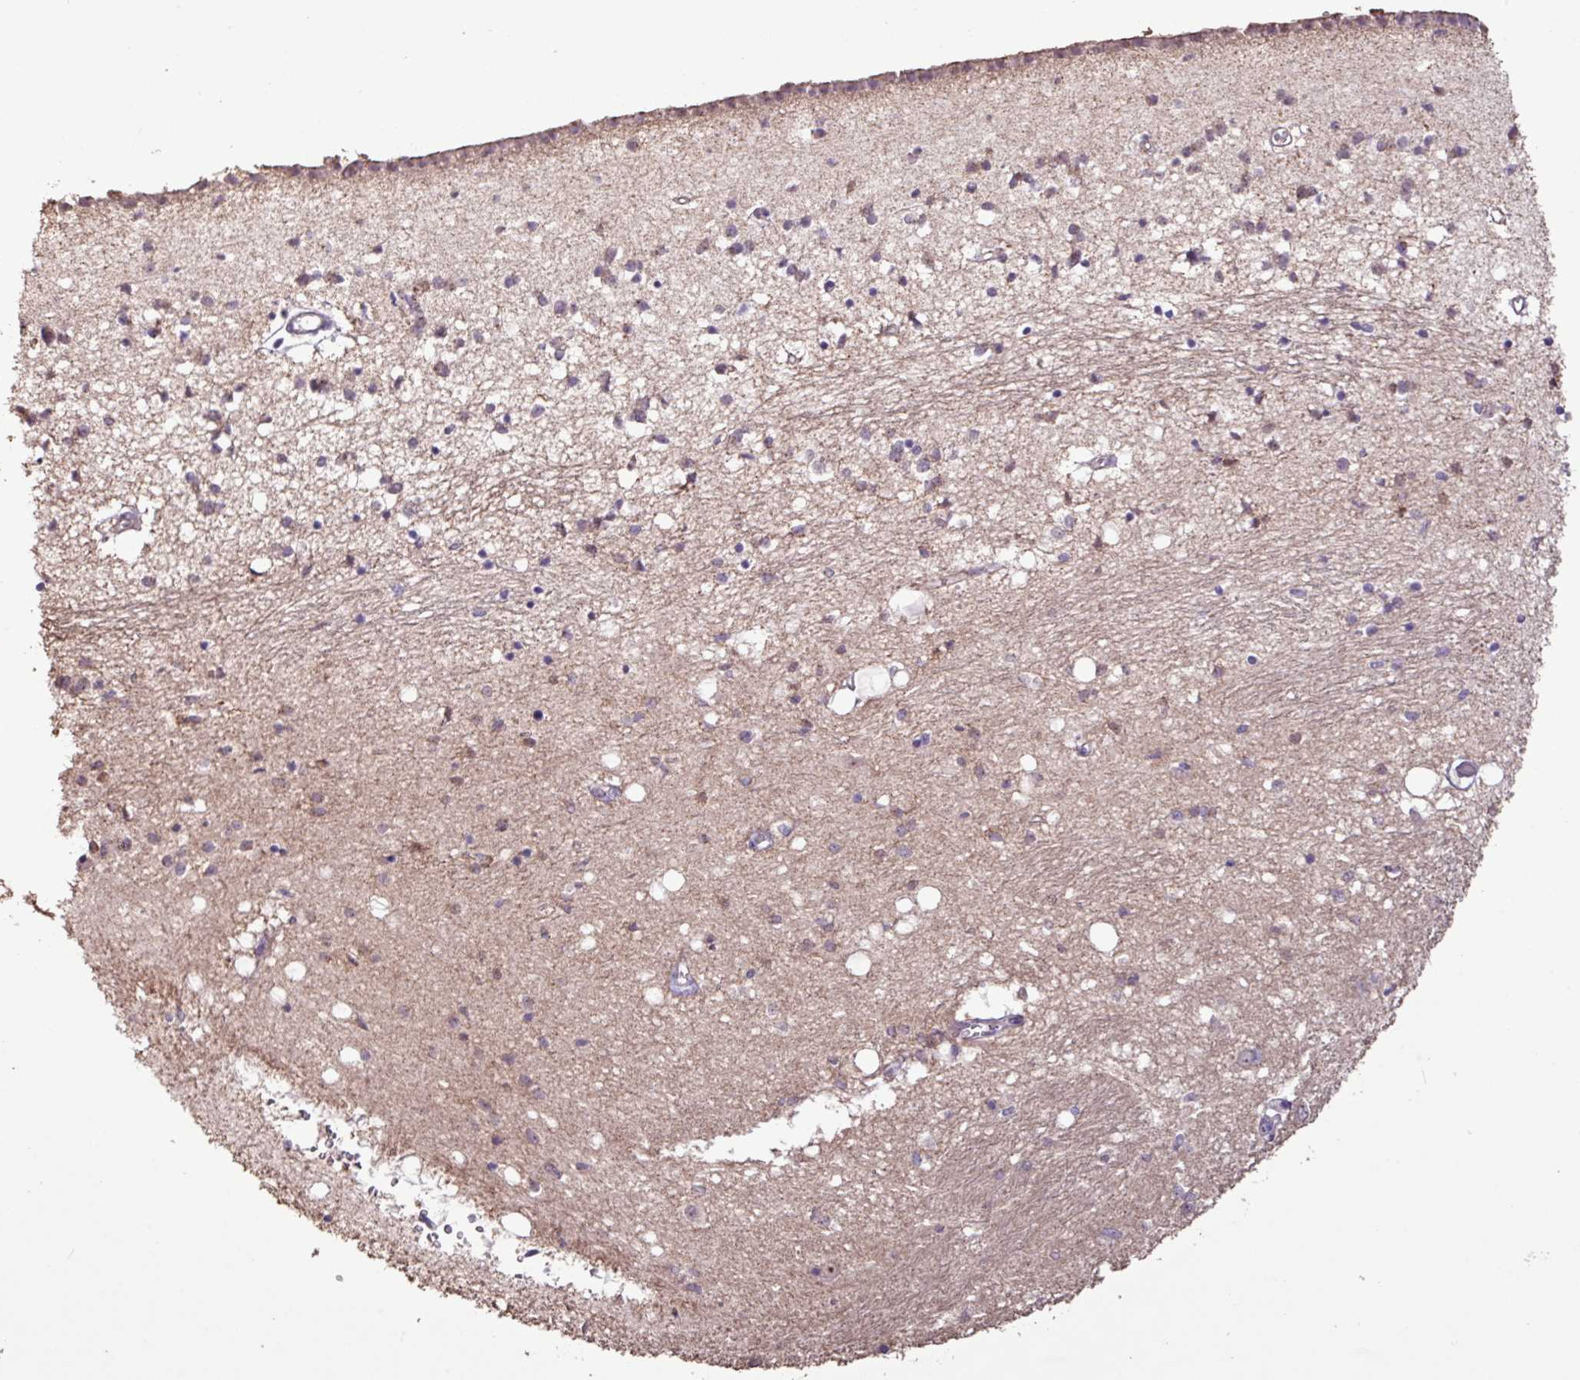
{"staining": {"intensity": "weak", "quantity": "25%-75%", "location": "cytoplasmic/membranous,nuclear"}, "tissue": "caudate", "cell_type": "Glial cells", "image_type": "normal", "snomed": [{"axis": "morphology", "description": "Normal tissue, NOS"}, {"axis": "topography", "description": "Lateral ventricle wall"}], "caption": "About 25%-75% of glial cells in normal human caudate exhibit weak cytoplasmic/membranous,nuclear protein expression as visualized by brown immunohistochemical staining.", "gene": "L3MBTL3", "patient": {"sex": "male", "age": 70}}